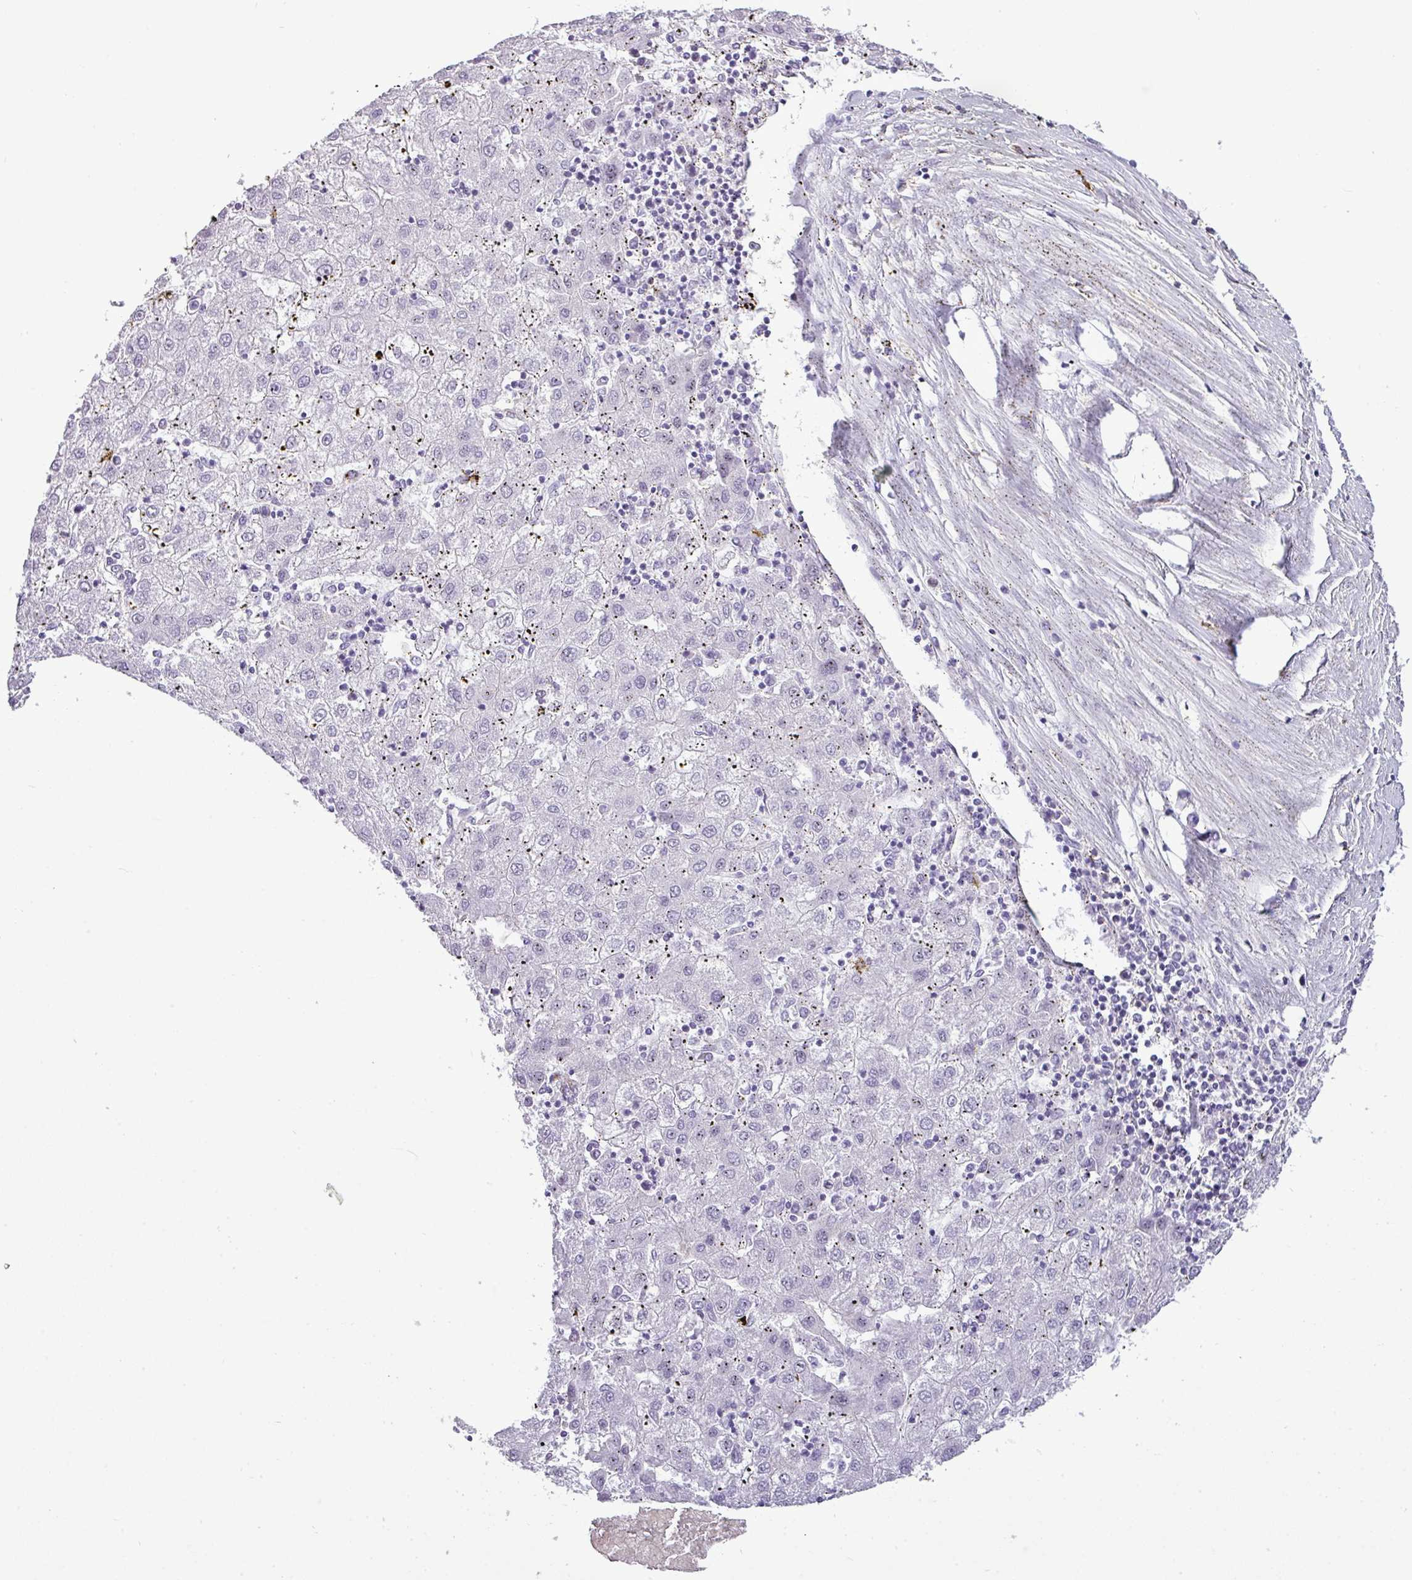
{"staining": {"intensity": "negative", "quantity": "none", "location": "none"}, "tissue": "liver cancer", "cell_type": "Tumor cells", "image_type": "cancer", "snomed": [{"axis": "morphology", "description": "Carcinoma, Hepatocellular, NOS"}, {"axis": "topography", "description": "Liver"}], "caption": "This is a image of immunohistochemistry staining of liver hepatocellular carcinoma, which shows no staining in tumor cells.", "gene": "RBMXL2", "patient": {"sex": "male", "age": 72}}